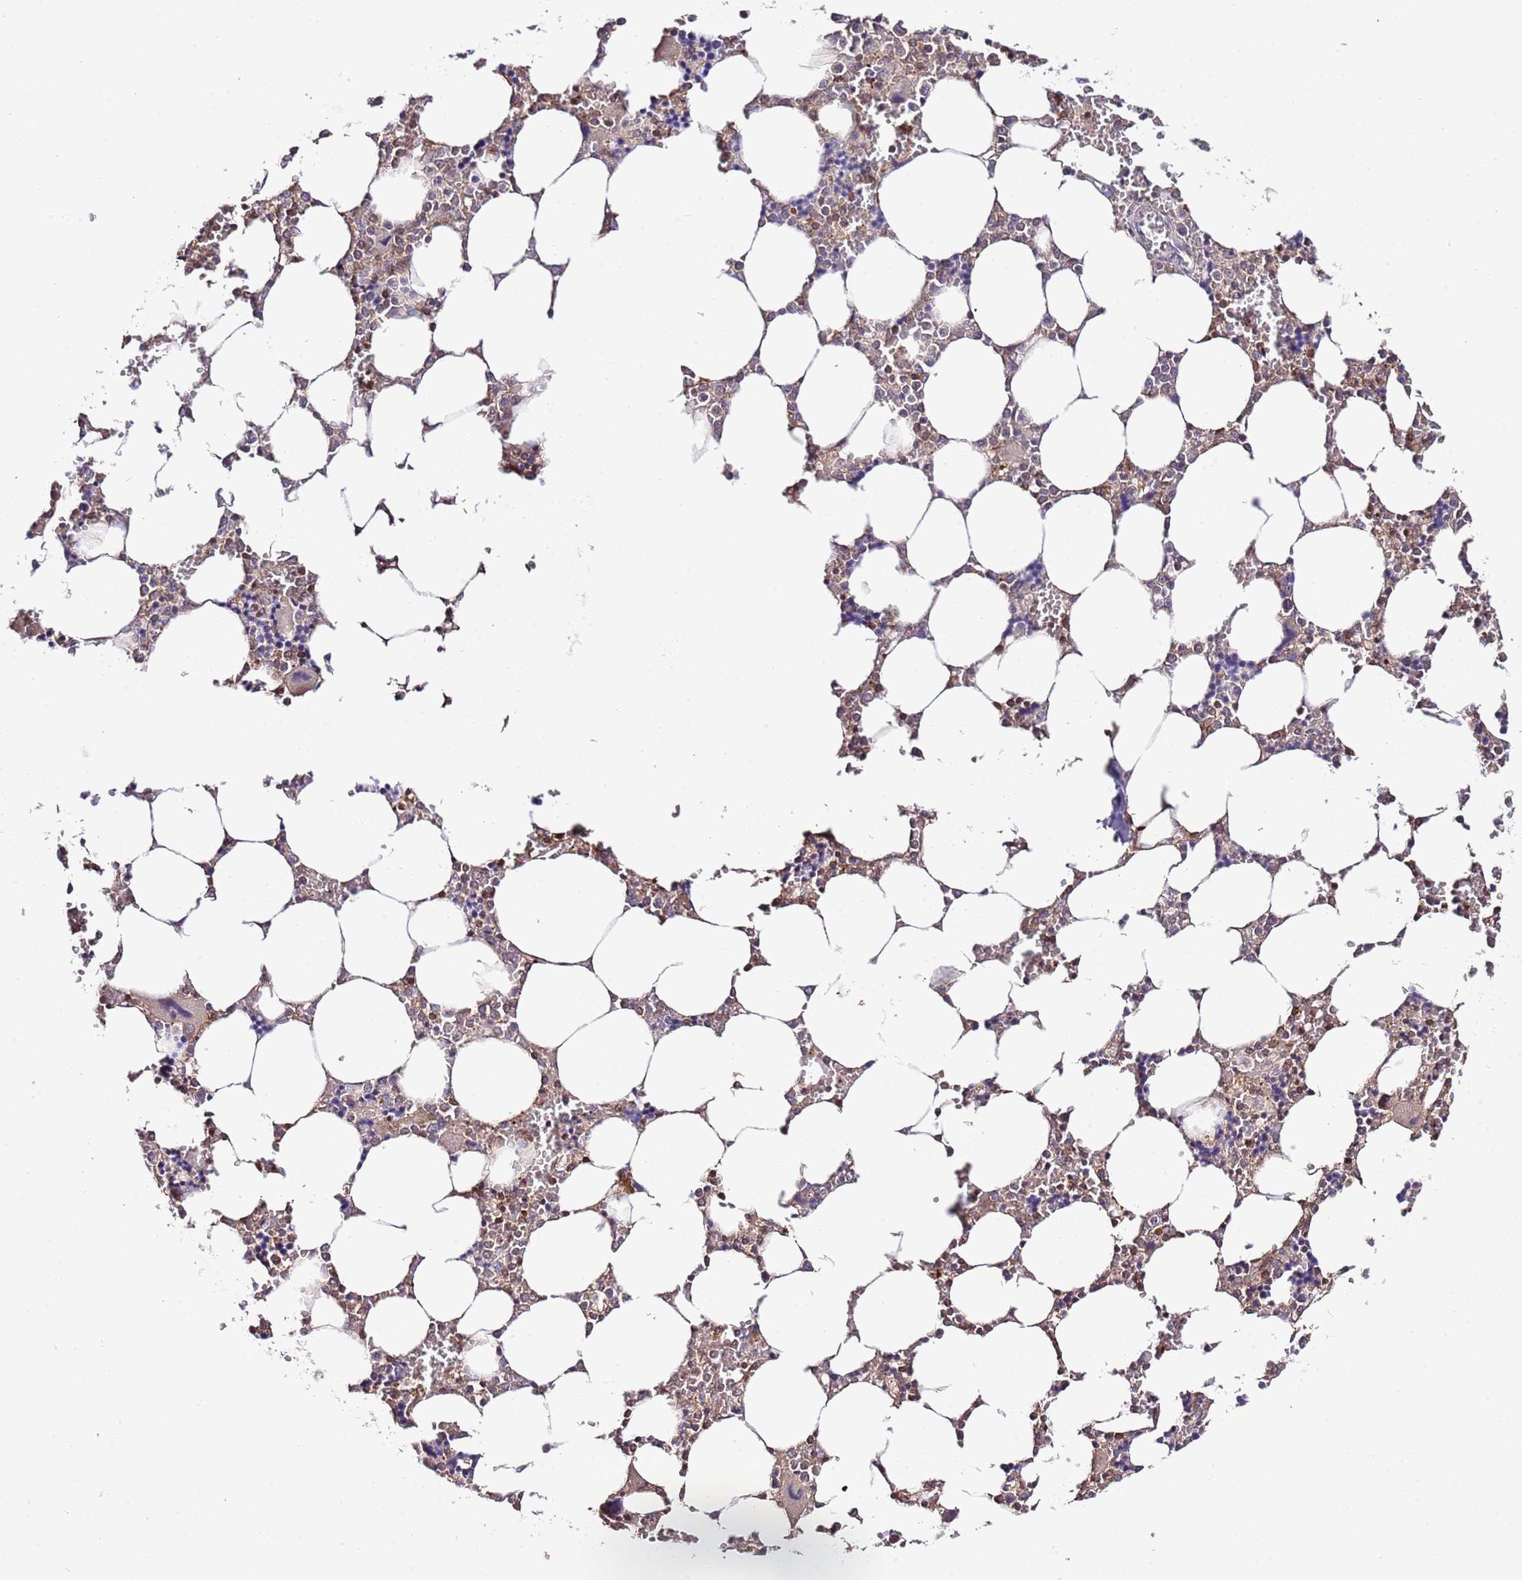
{"staining": {"intensity": "moderate", "quantity": "25%-75%", "location": "cytoplasmic/membranous"}, "tissue": "bone marrow", "cell_type": "Hematopoietic cells", "image_type": "normal", "snomed": [{"axis": "morphology", "description": "Normal tissue, NOS"}, {"axis": "topography", "description": "Bone marrow"}], "caption": "Hematopoietic cells exhibit moderate cytoplasmic/membranous positivity in about 25%-75% of cells in unremarkable bone marrow. (Brightfield microscopy of DAB IHC at high magnification).", "gene": "EFHD1", "patient": {"sex": "male", "age": 64}}